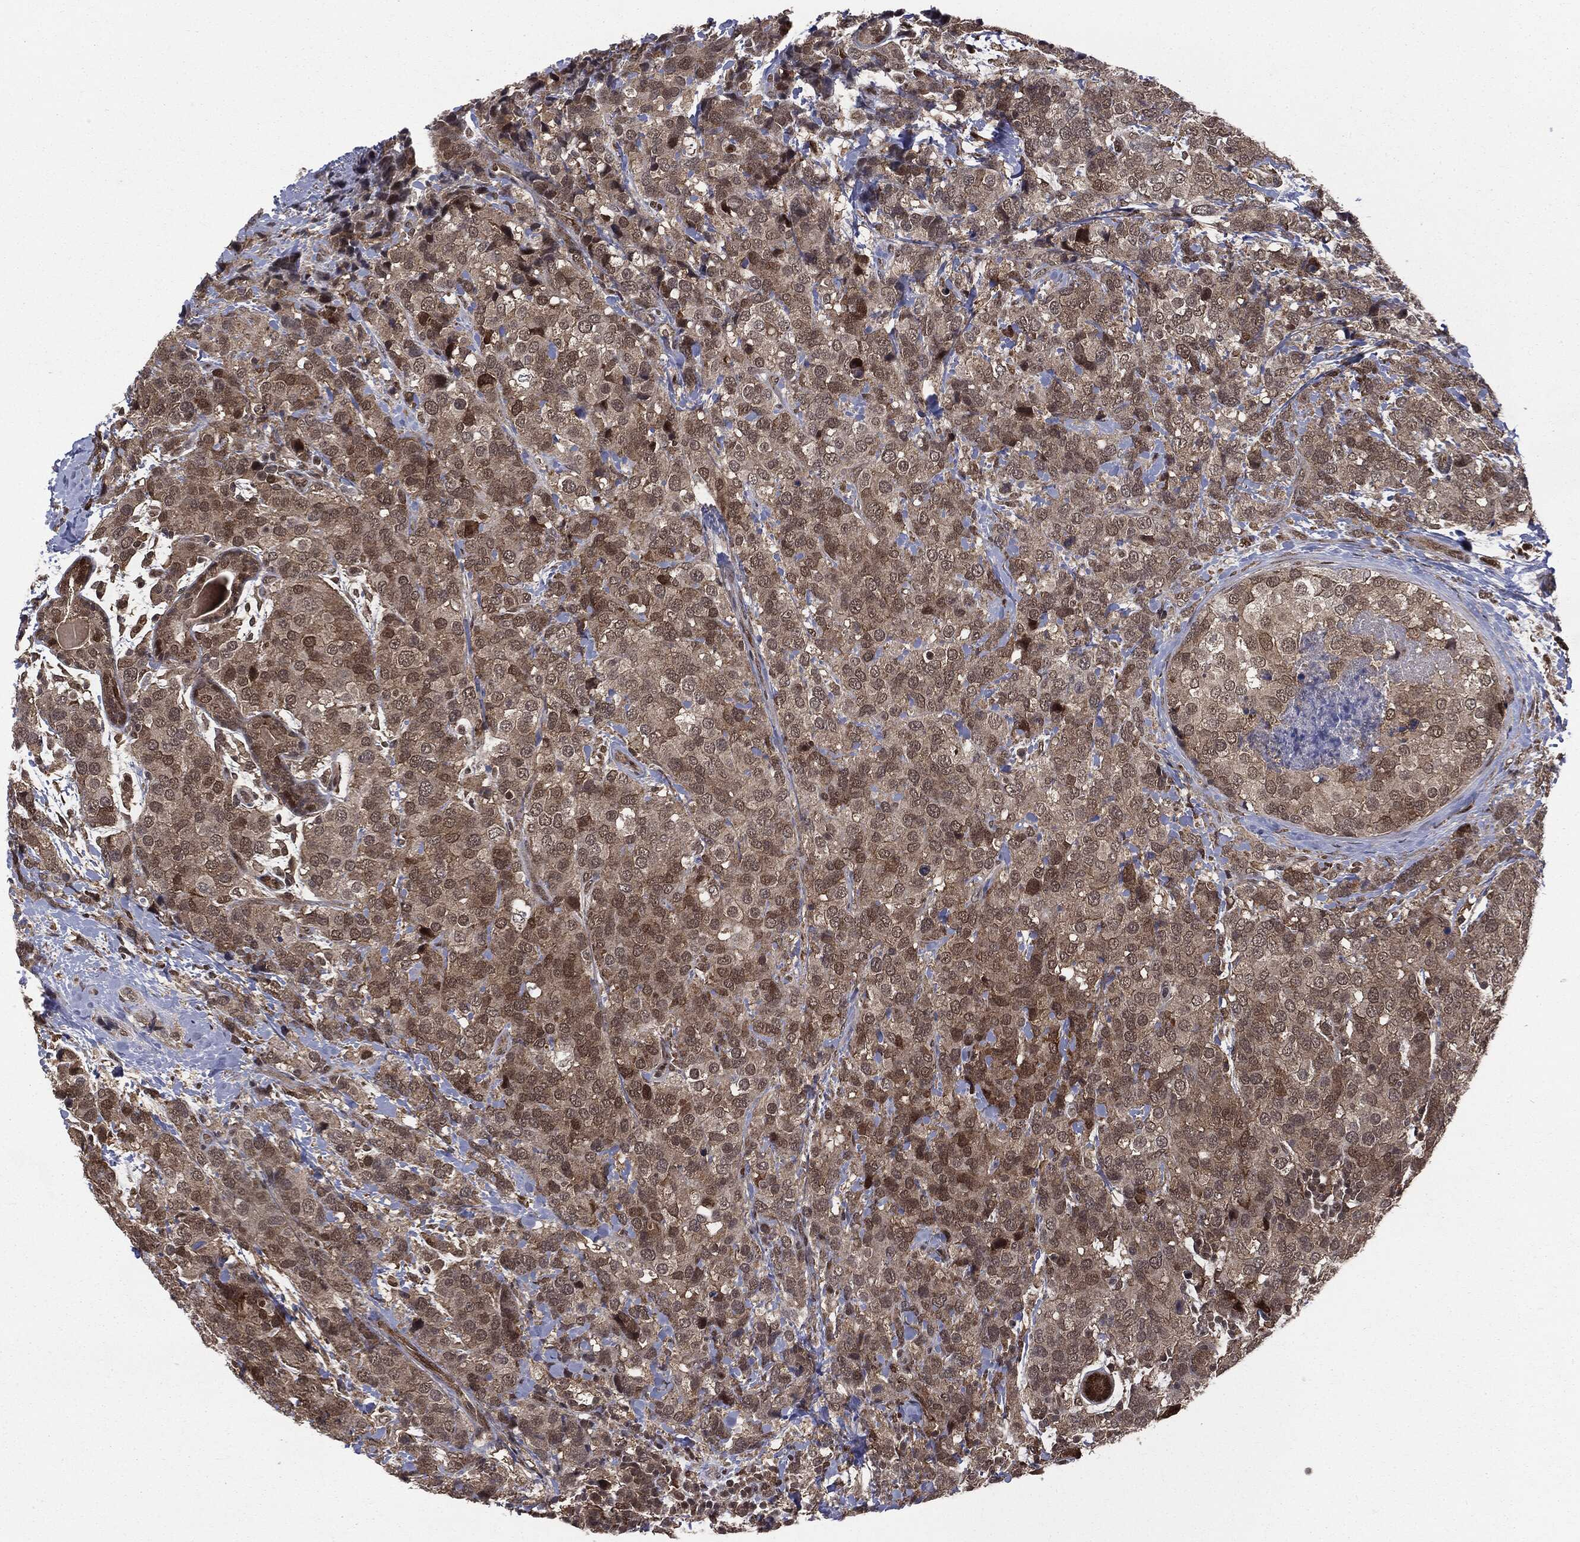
{"staining": {"intensity": "weak", "quantity": "25%-75%", "location": "cytoplasmic/membranous,nuclear"}, "tissue": "breast cancer", "cell_type": "Tumor cells", "image_type": "cancer", "snomed": [{"axis": "morphology", "description": "Lobular carcinoma"}, {"axis": "topography", "description": "Breast"}], "caption": "A high-resolution photomicrograph shows immunohistochemistry (IHC) staining of breast cancer (lobular carcinoma), which shows weak cytoplasmic/membranous and nuclear staining in approximately 25%-75% of tumor cells. The protein of interest is shown in brown color, while the nuclei are stained blue.", "gene": "PTPA", "patient": {"sex": "female", "age": 59}}